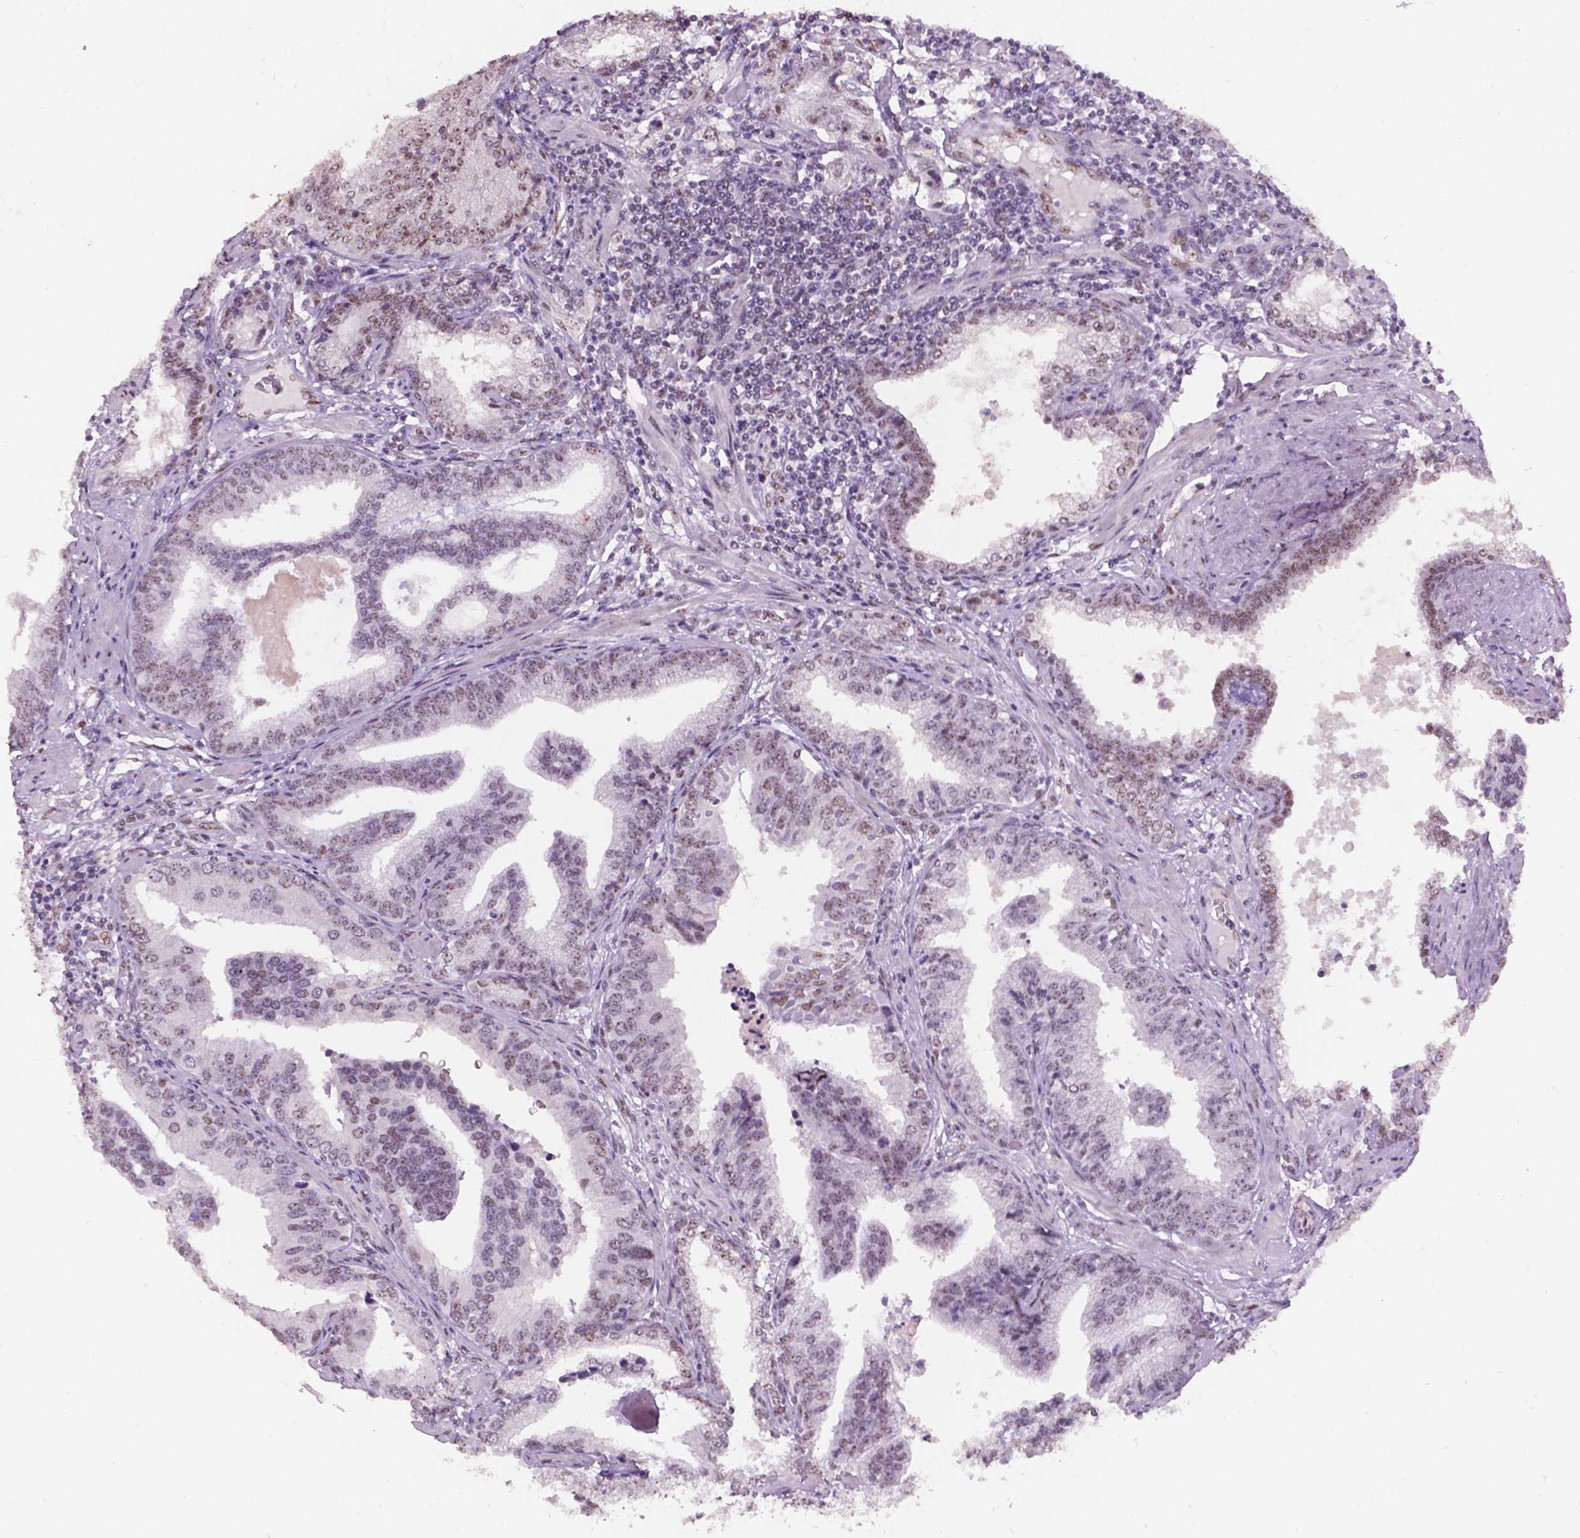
{"staining": {"intensity": "weak", "quantity": "<25%", "location": "nuclear"}, "tissue": "prostate cancer", "cell_type": "Tumor cells", "image_type": "cancer", "snomed": [{"axis": "morphology", "description": "Adenocarcinoma, NOS"}, {"axis": "topography", "description": "Prostate"}], "caption": "Histopathology image shows no significant protein positivity in tumor cells of prostate cancer.", "gene": "COIL", "patient": {"sex": "male", "age": 64}}